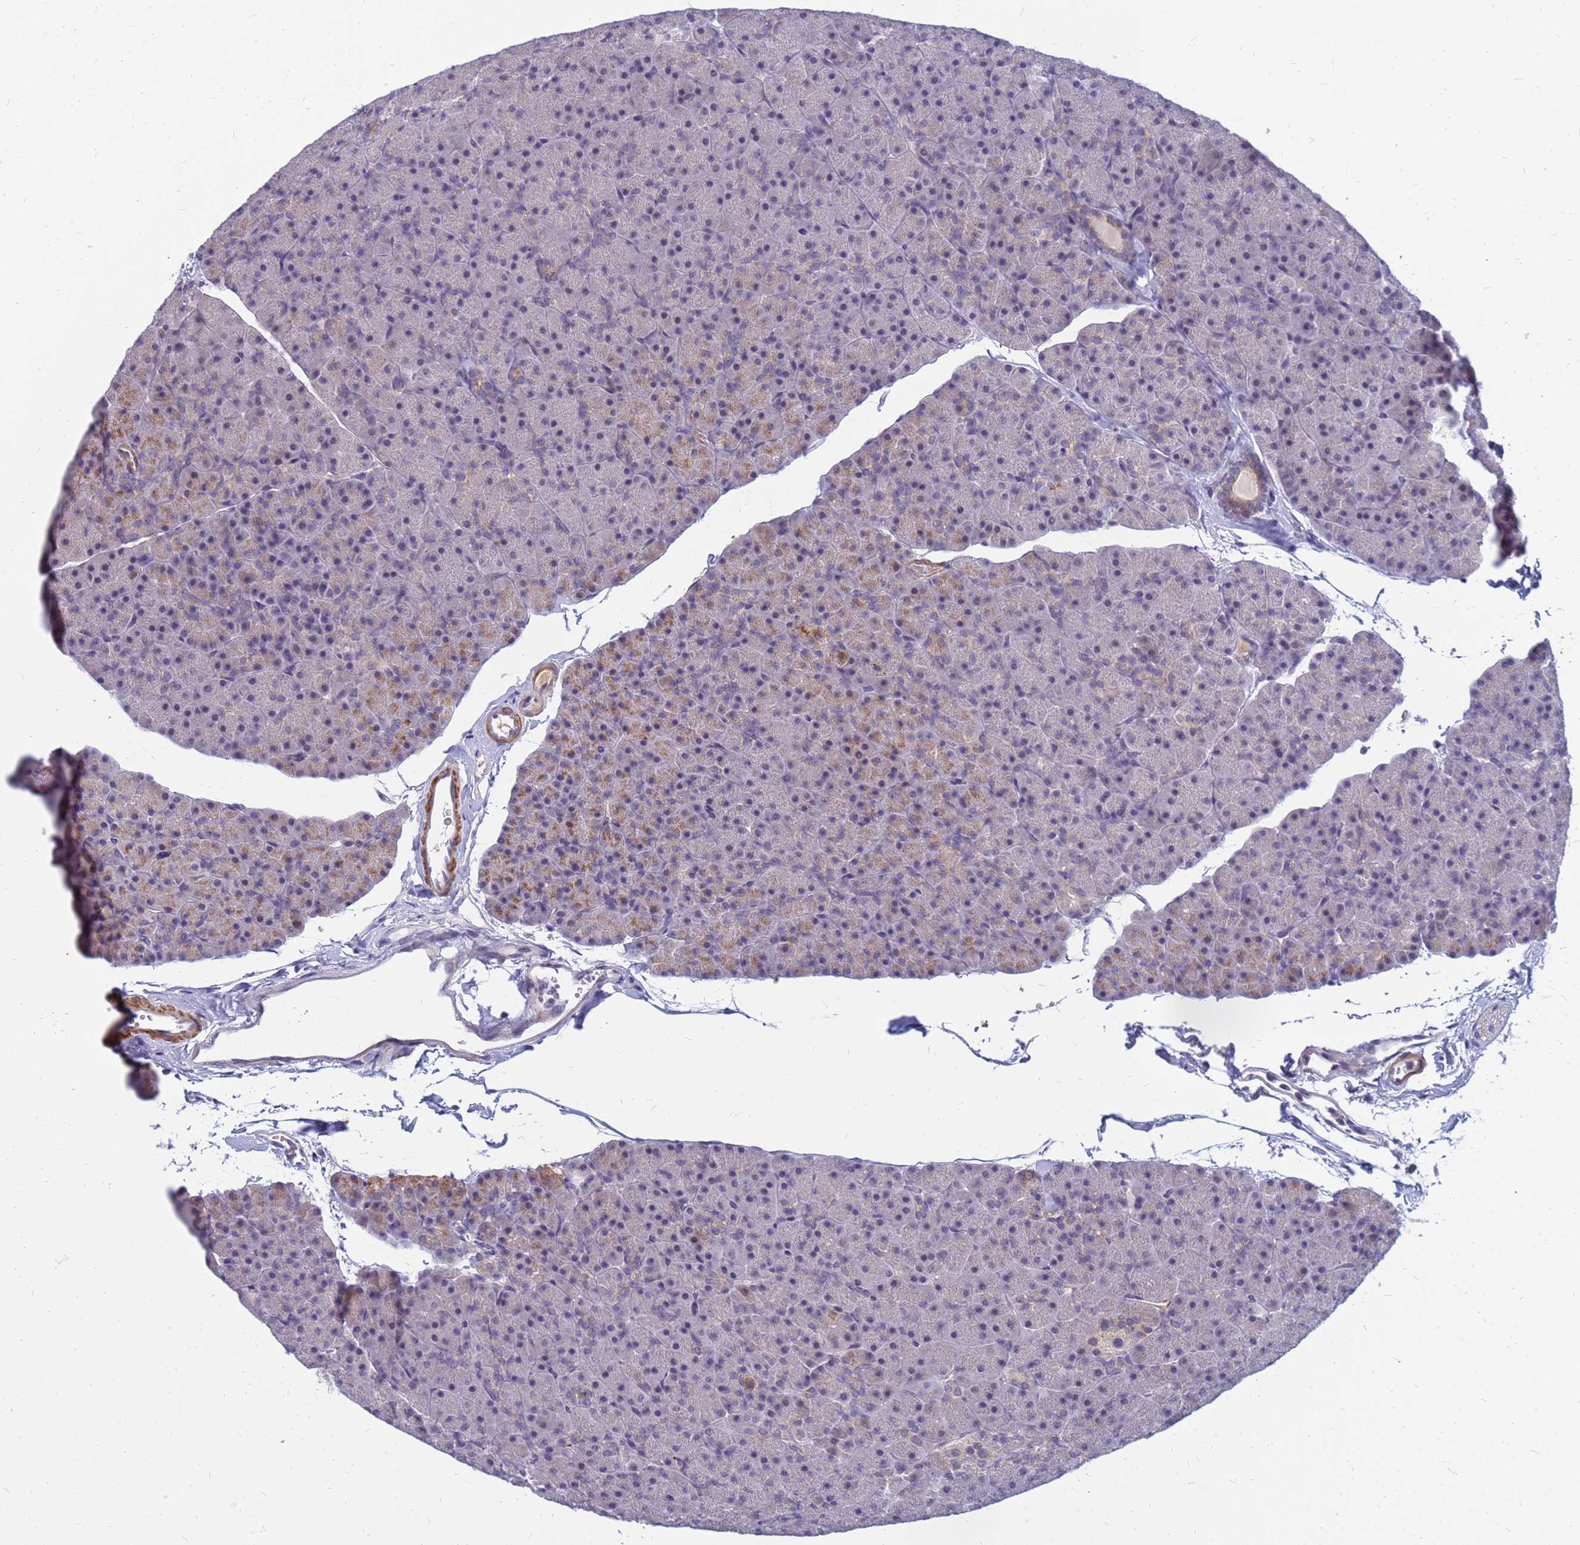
{"staining": {"intensity": "moderate", "quantity": "<25%", "location": "cytoplasmic/membranous,nuclear"}, "tissue": "pancreas", "cell_type": "Exocrine glandular cells", "image_type": "normal", "snomed": [{"axis": "morphology", "description": "Normal tissue, NOS"}, {"axis": "topography", "description": "Pancreas"}], "caption": "IHC of unremarkable pancreas reveals low levels of moderate cytoplasmic/membranous,nuclear positivity in approximately <25% of exocrine glandular cells. (DAB (3,3'-diaminobenzidine) IHC, brown staining for protein, blue staining for nuclei).", "gene": "SRGAP3", "patient": {"sex": "male", "age": 36}}